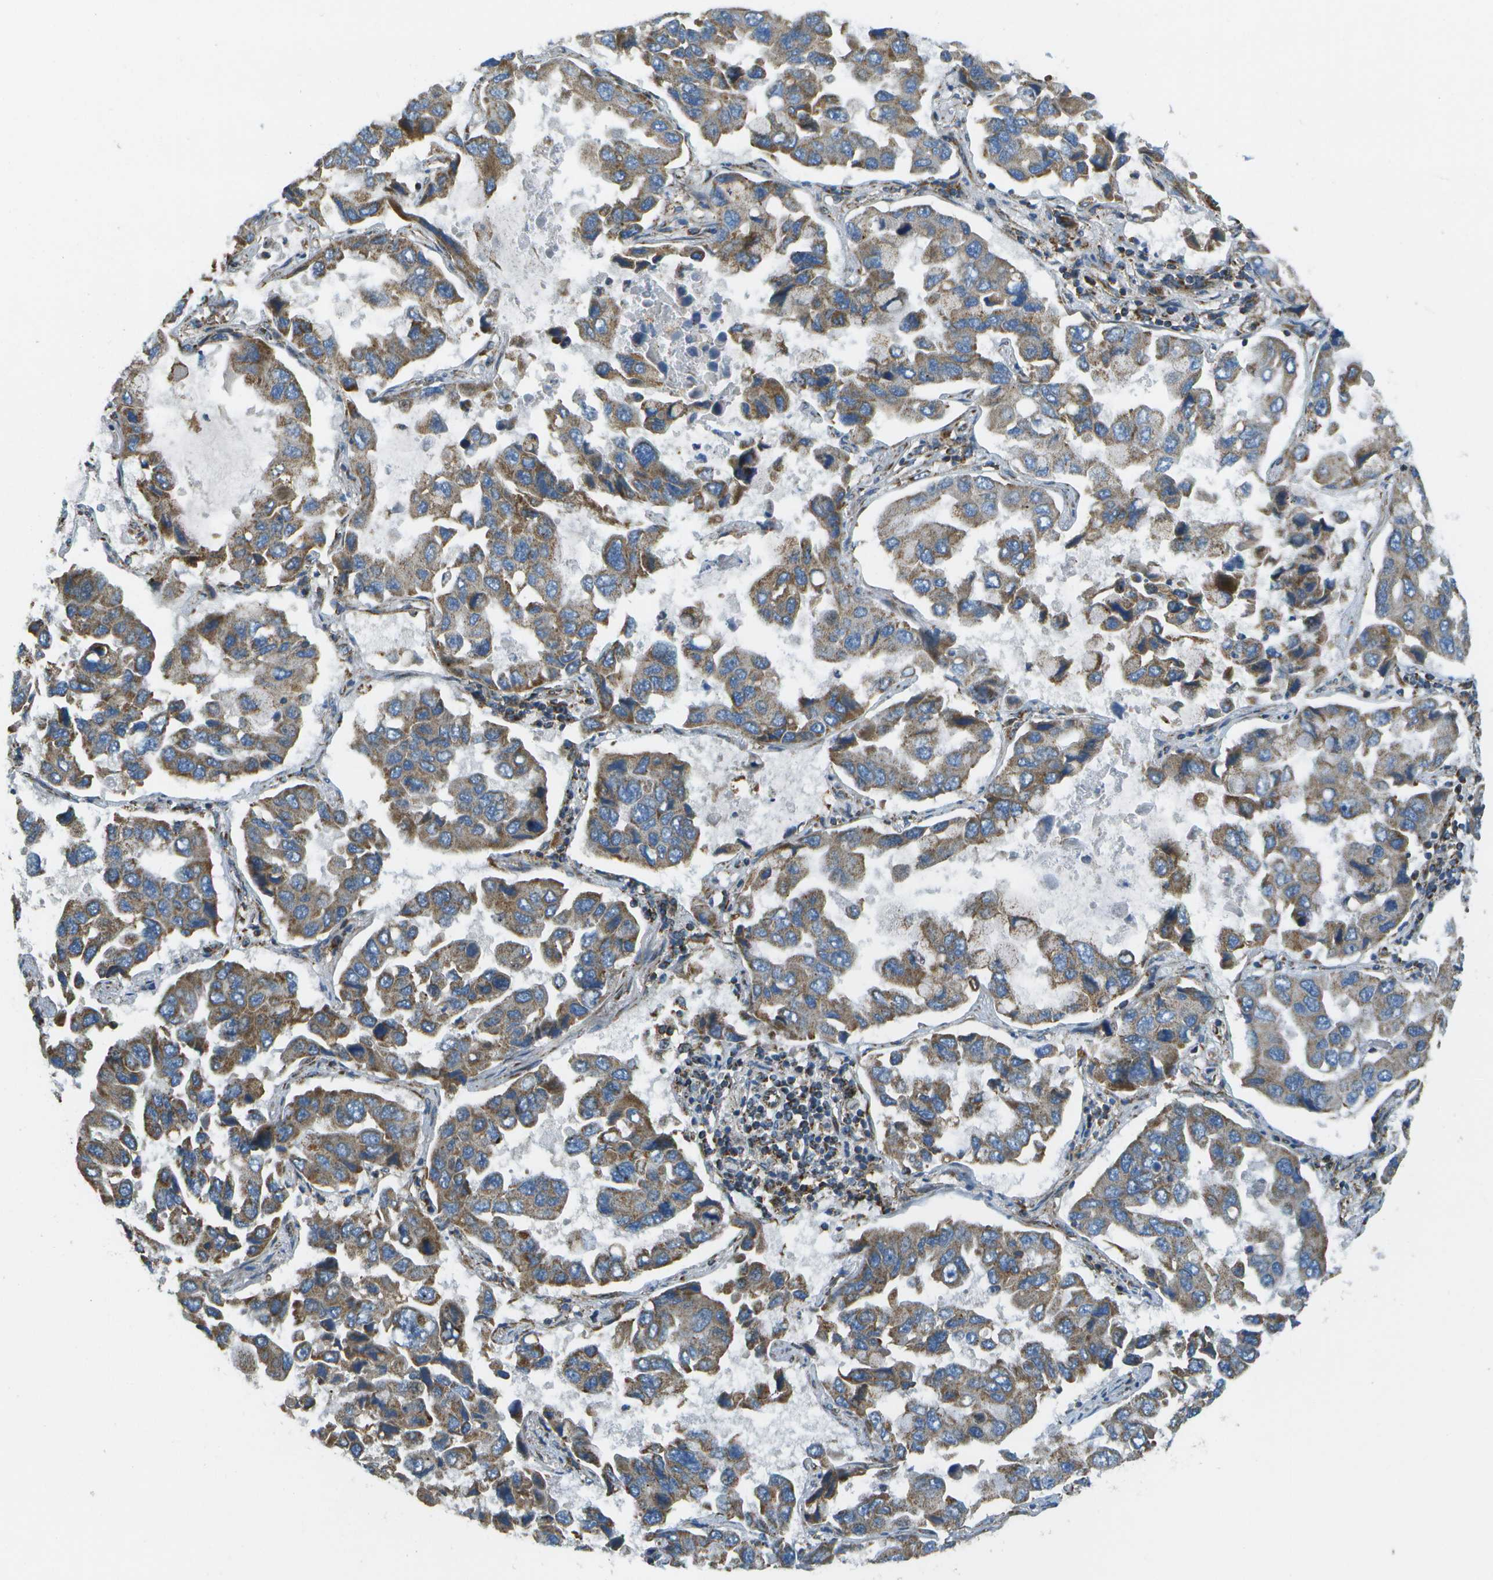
{"staining": {"intensity": "moderate", "quantity": ">75%", "location": "cytoplasmic/membranous"}, "tissue": "lung cancer", "cell_type": "Tumor cells", "image_type": "cancer", "snomed": [{"axis": "morphology", "description": "Adenocarcinoma, NOS"}, {"axis": "topography", "description": "Lung"}], "caption": "Immunohistochemistry micrograph of neoplastic tissue: lung cancer (adenocarcinoma) stained using IHC reveals medium levels of moderate protein expression localized specifically in the cytoplasmic/membranous of tumor cells, appearing as a cytoplasmic/membranous brown color.", "gene": "NRK", "patient": {"sex": "male", "age": 64}}